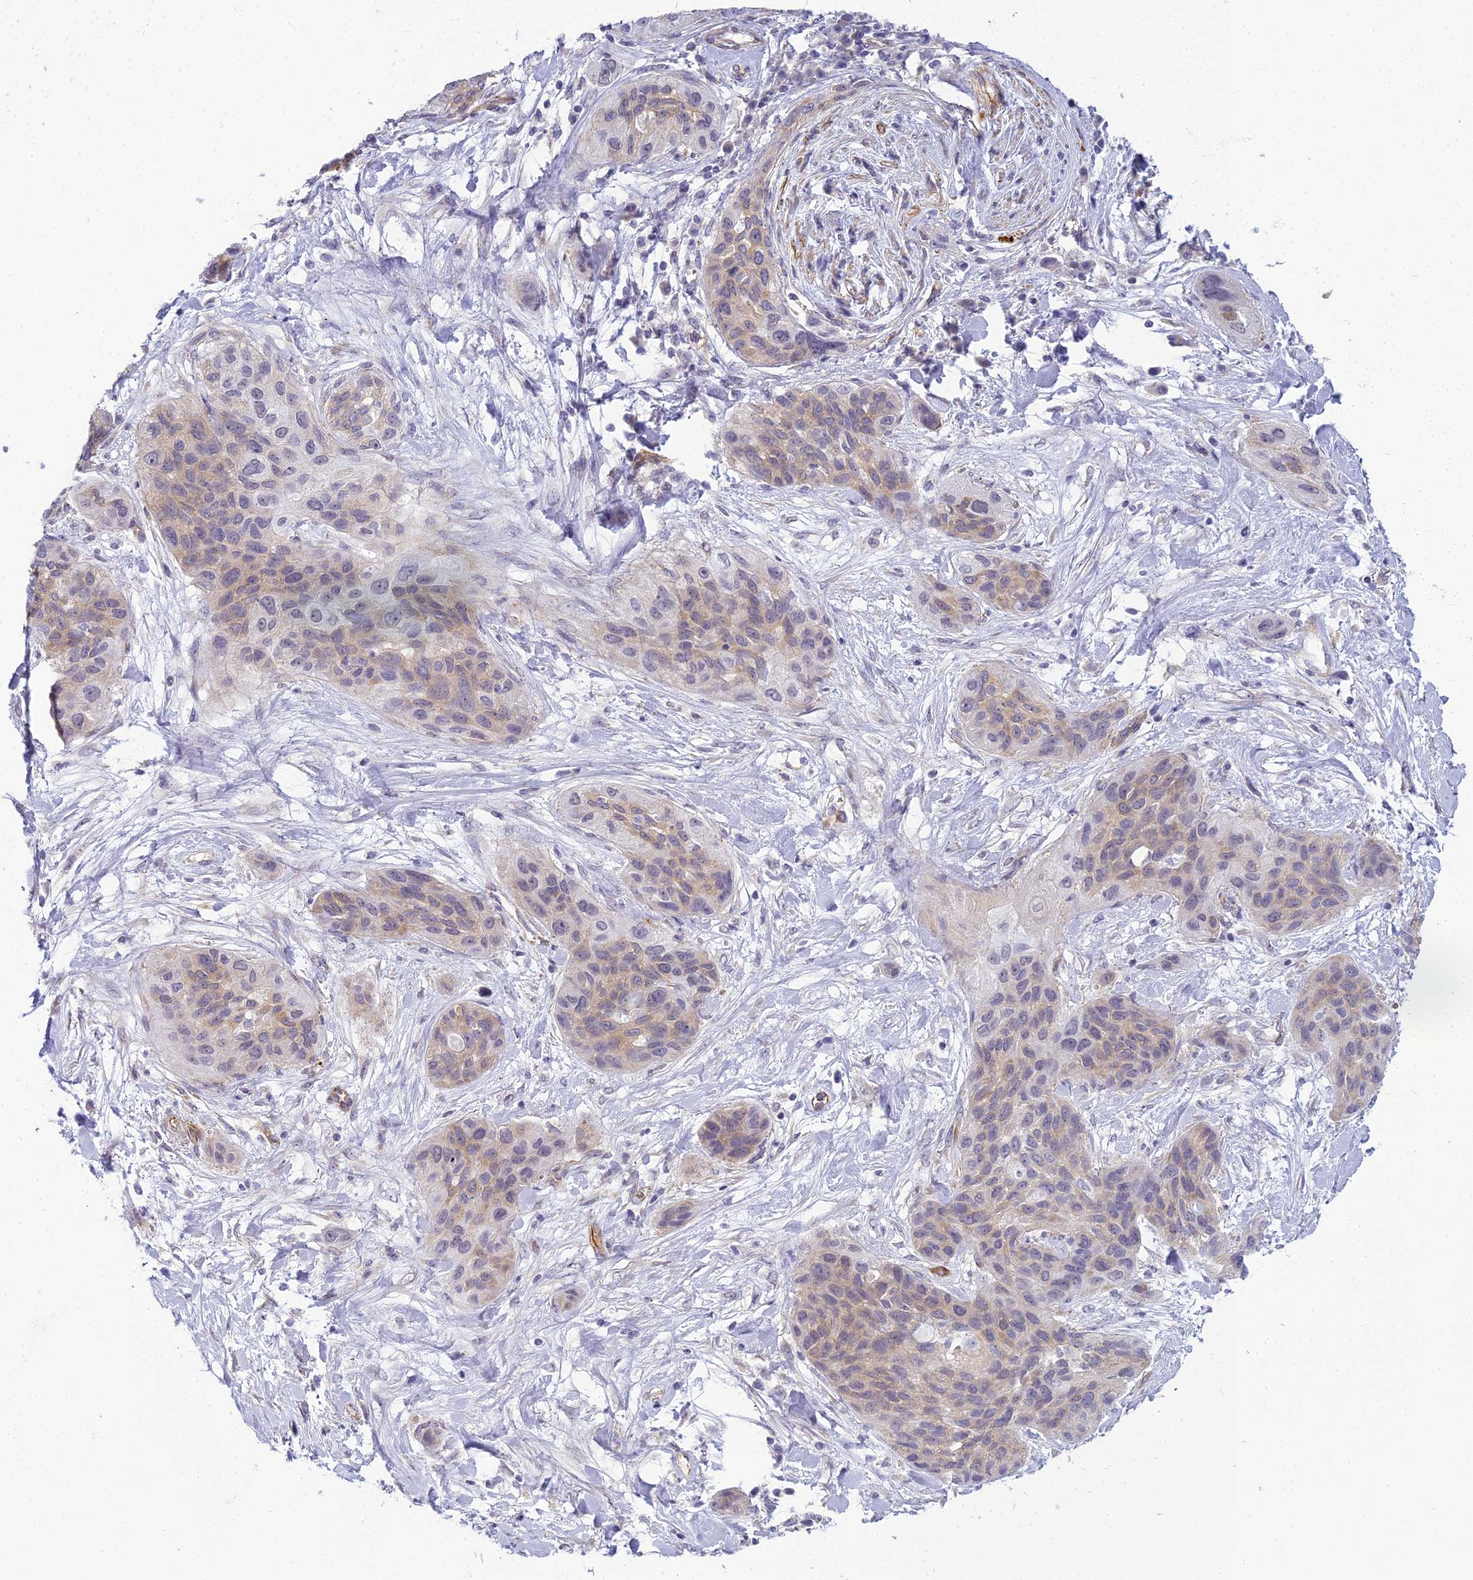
{"staining": {"intensity": "weak", "quantity": "25%-75%", "location": "cytoplasmic/membranous"}, "tissue": "lung cancer", "cell_type": "Tumor cells", "image_type": "cancer", "snomed": [{"axis": "morphology", "description": "Squamous cell carcinoma, NOS"}, {"axis": "topography", "description": "Lung"}], "caption": "Lung cancer (squamous cell carcinoma) stained with a protein marker shows weak staining in tumor cells.", "gene": "RGL3", "patient": {"sex": "female", "age": 70}}